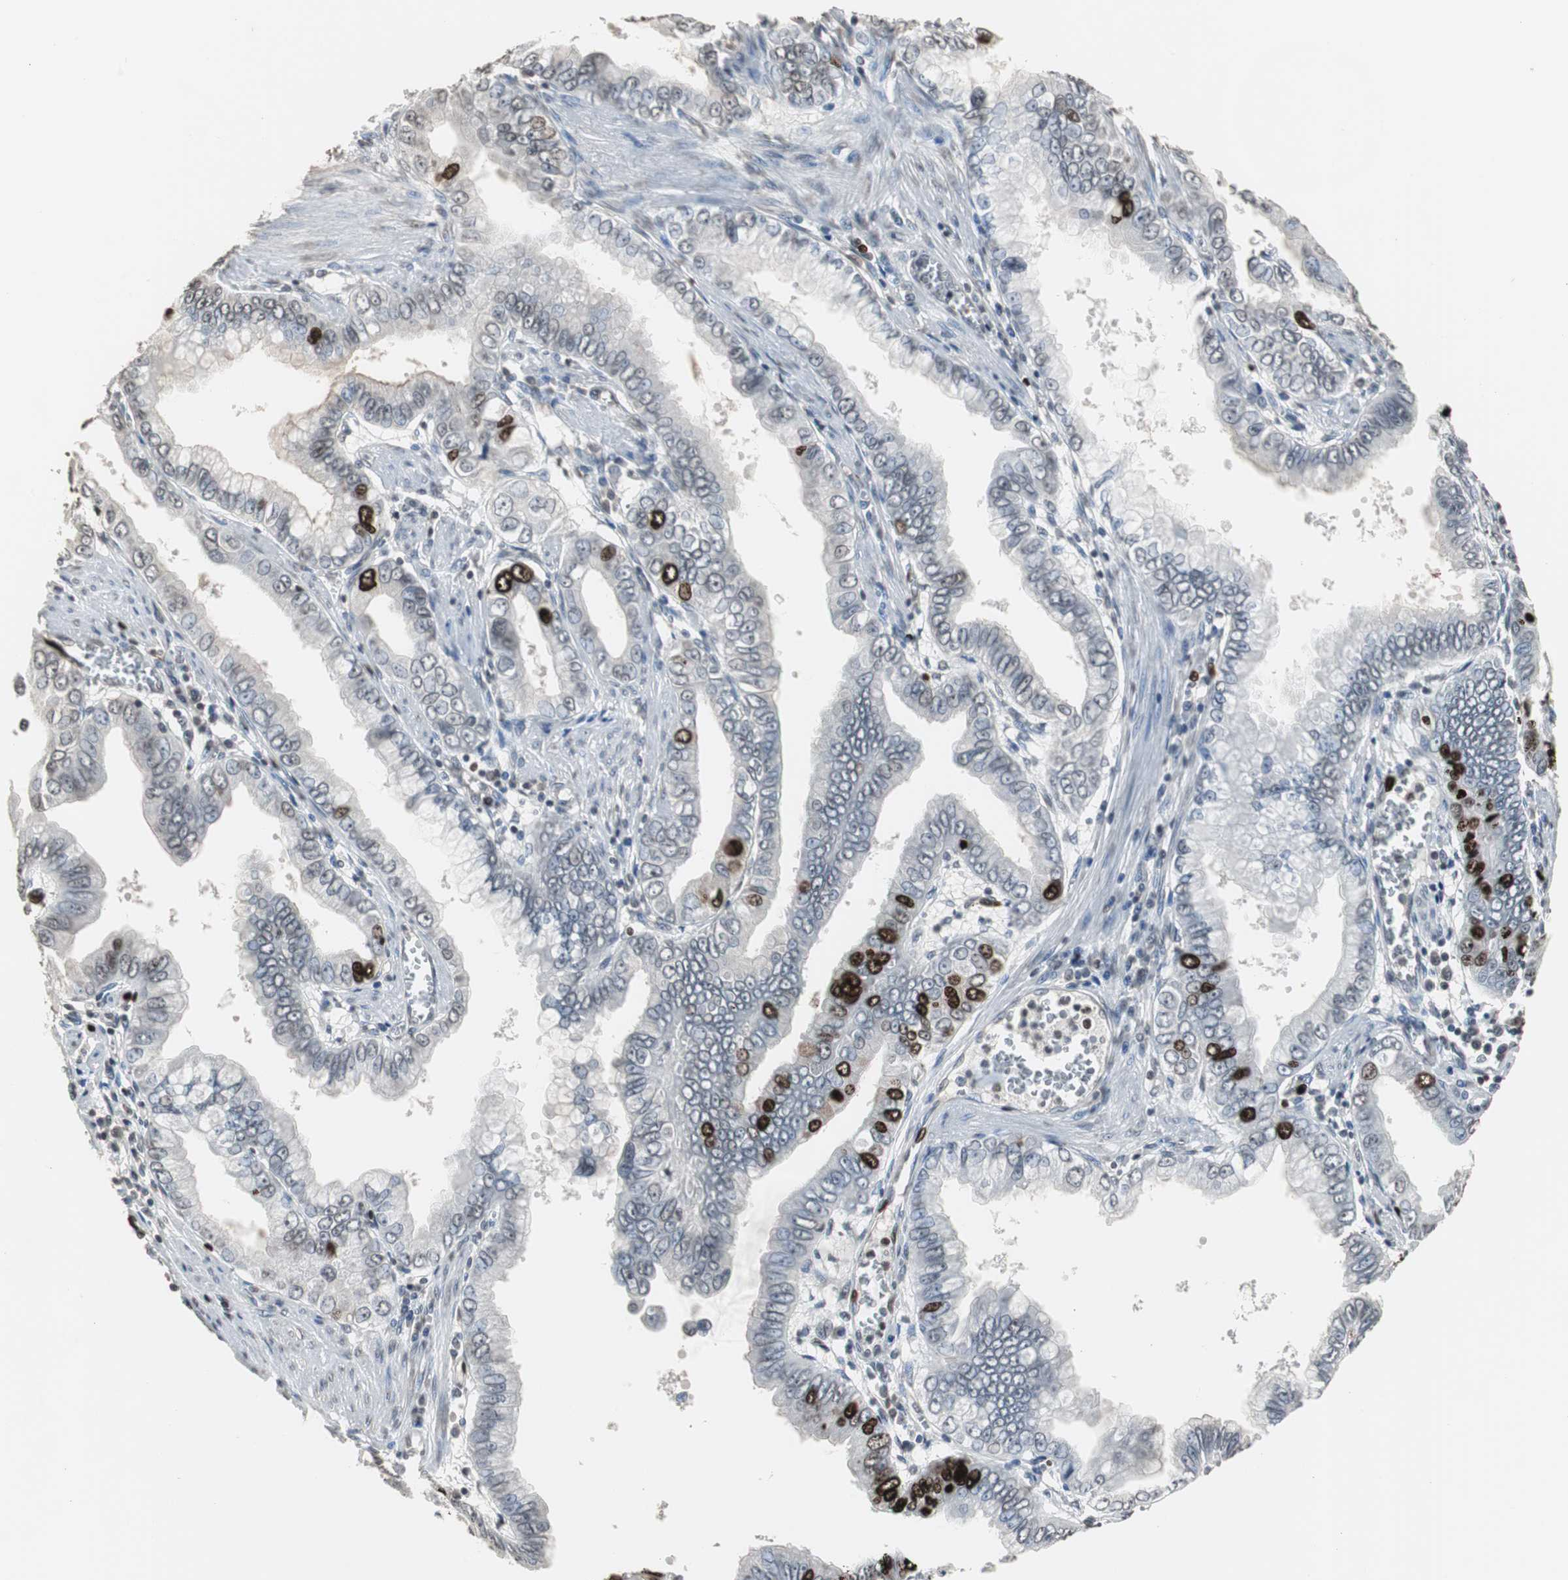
{"staining": {"intensity": "strong", "quantity": "<25%", "location": "nuclear"}, "tissue": "pancreatic cancer", "cell_type": "Tumor cells", "image_type": "cancer", "snomed": [{"axis": "morphology", "description": "Normal tissue, NOS"}, {"axis": "topography", "description": "Lymph node"}], "caption": "Immunohistochemical staining of pancreatic cancer shows strong nuclear protein positivity in about <25% of tumor cells.", "gene": "TOP2A", "patient": {"sex": "male", "age": 50}}